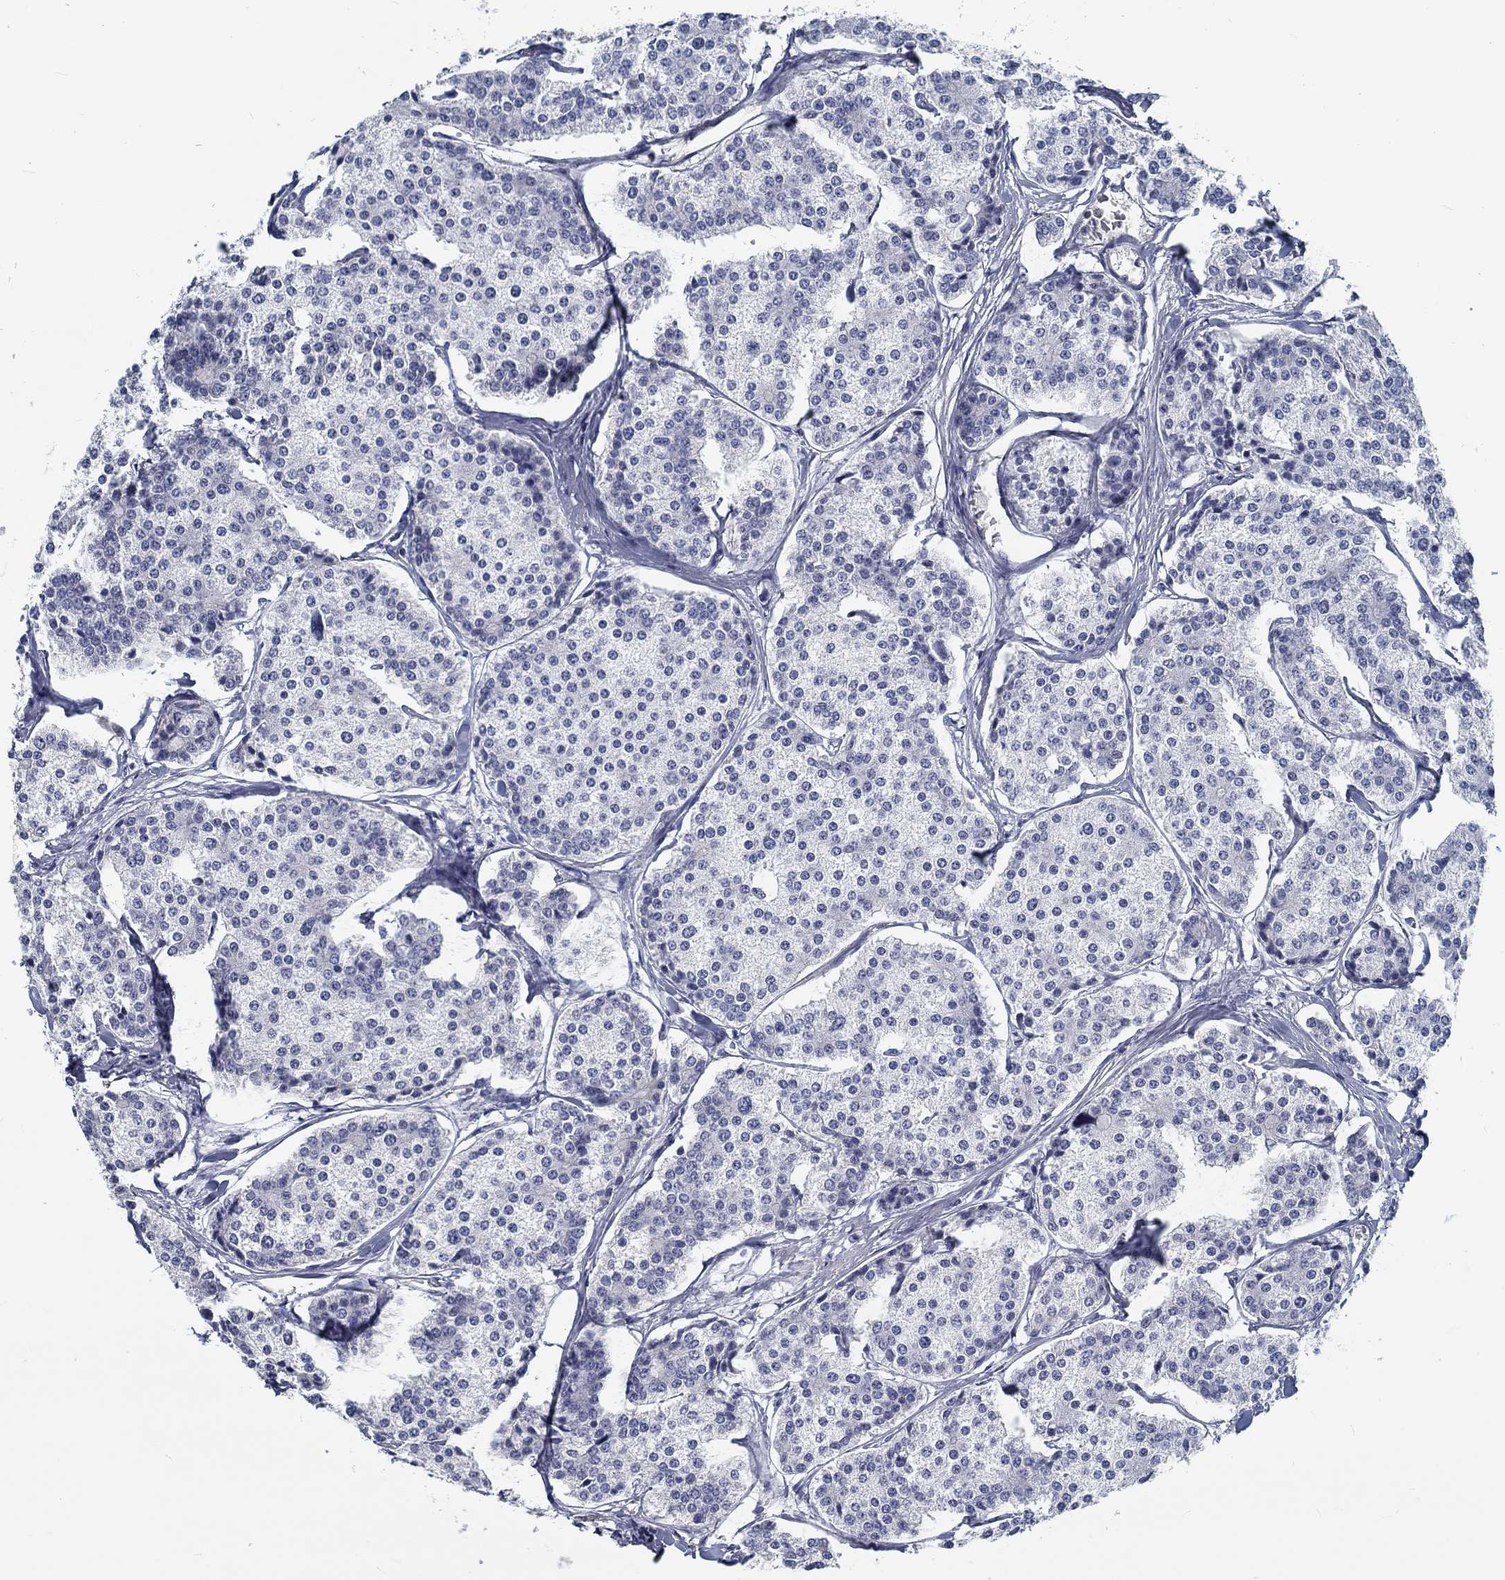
{"staining": {"intensity": "negative", "quantity": "none", "location": "none"}, "tissue": "carcinoid", "cell_type": "Tumor cells", "image_type": "cancer", "snomed": [{"axis": "morphology", "description": "Carcinoid, malignant, NOS"}, {"axis": "topography", "description": "Small intestine"}], "caption": "Tumor cells are negative for brown protein staining in carcinoid (malignant). (DAB IHC visualized using brightfield microscopy, high magnification).", "gene": "MYBPC1", "patient": {"sex": "female", "age": 65}}